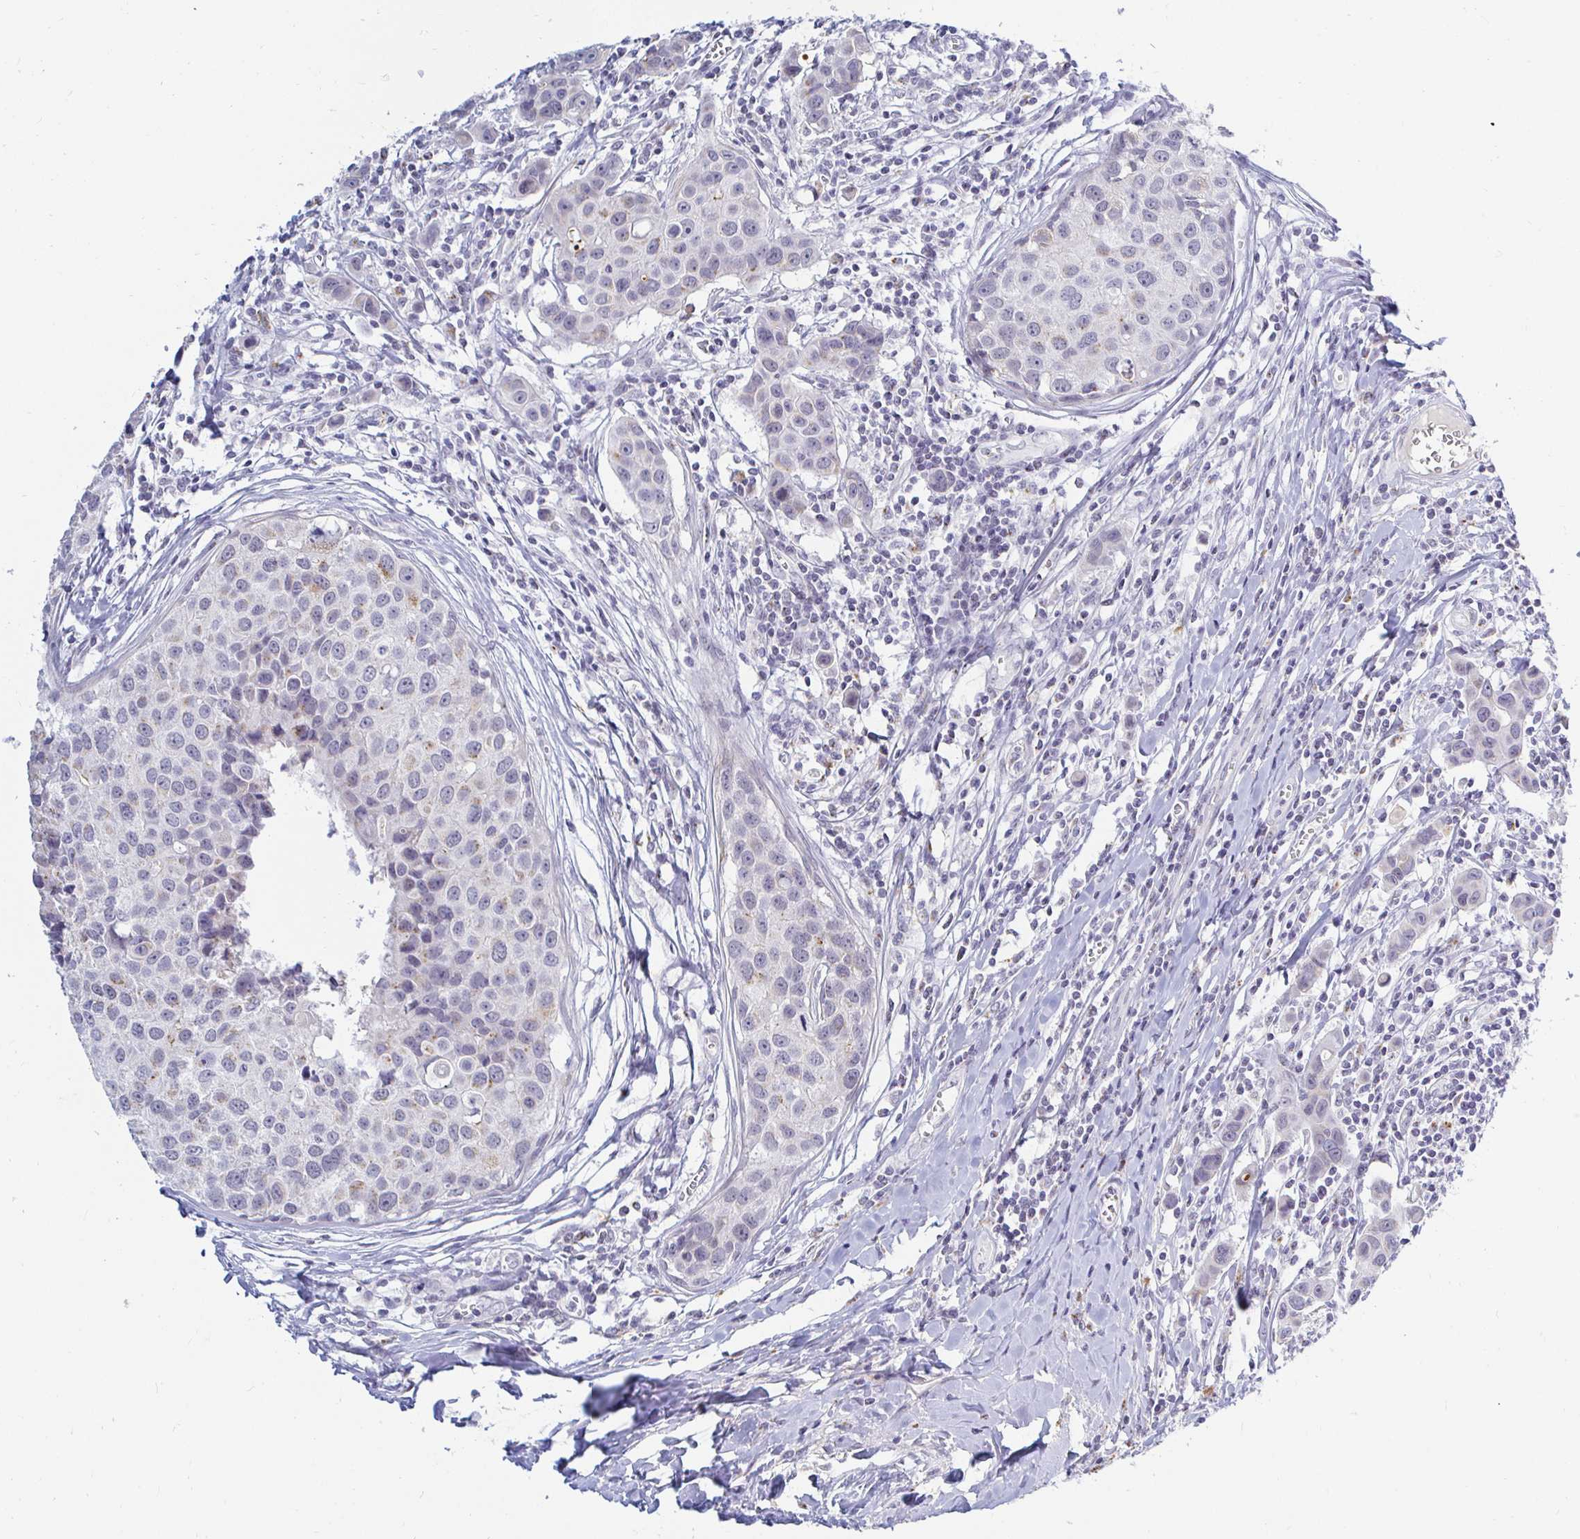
{"staining": {"intensity": "negative", "quantity": "none", "location": "none"}, "tissue": "breast cancer", "cell_type": "Tumor cells", "image_type": "cancer", "snomed": [{"axis": "morphology", "description": "Duct carcinoma"}, {"axis": "topography", "description": "Breast"}], "caption": "This photomicrograph is of breast cancer (intraductal carcinoma) stained with IHC to label a protein in brown with the nuclei are counter-stained blue. There is no staining in tumor cells.", "gene": "OR51D1", "patient": {"sex": "female", "age": 24}}